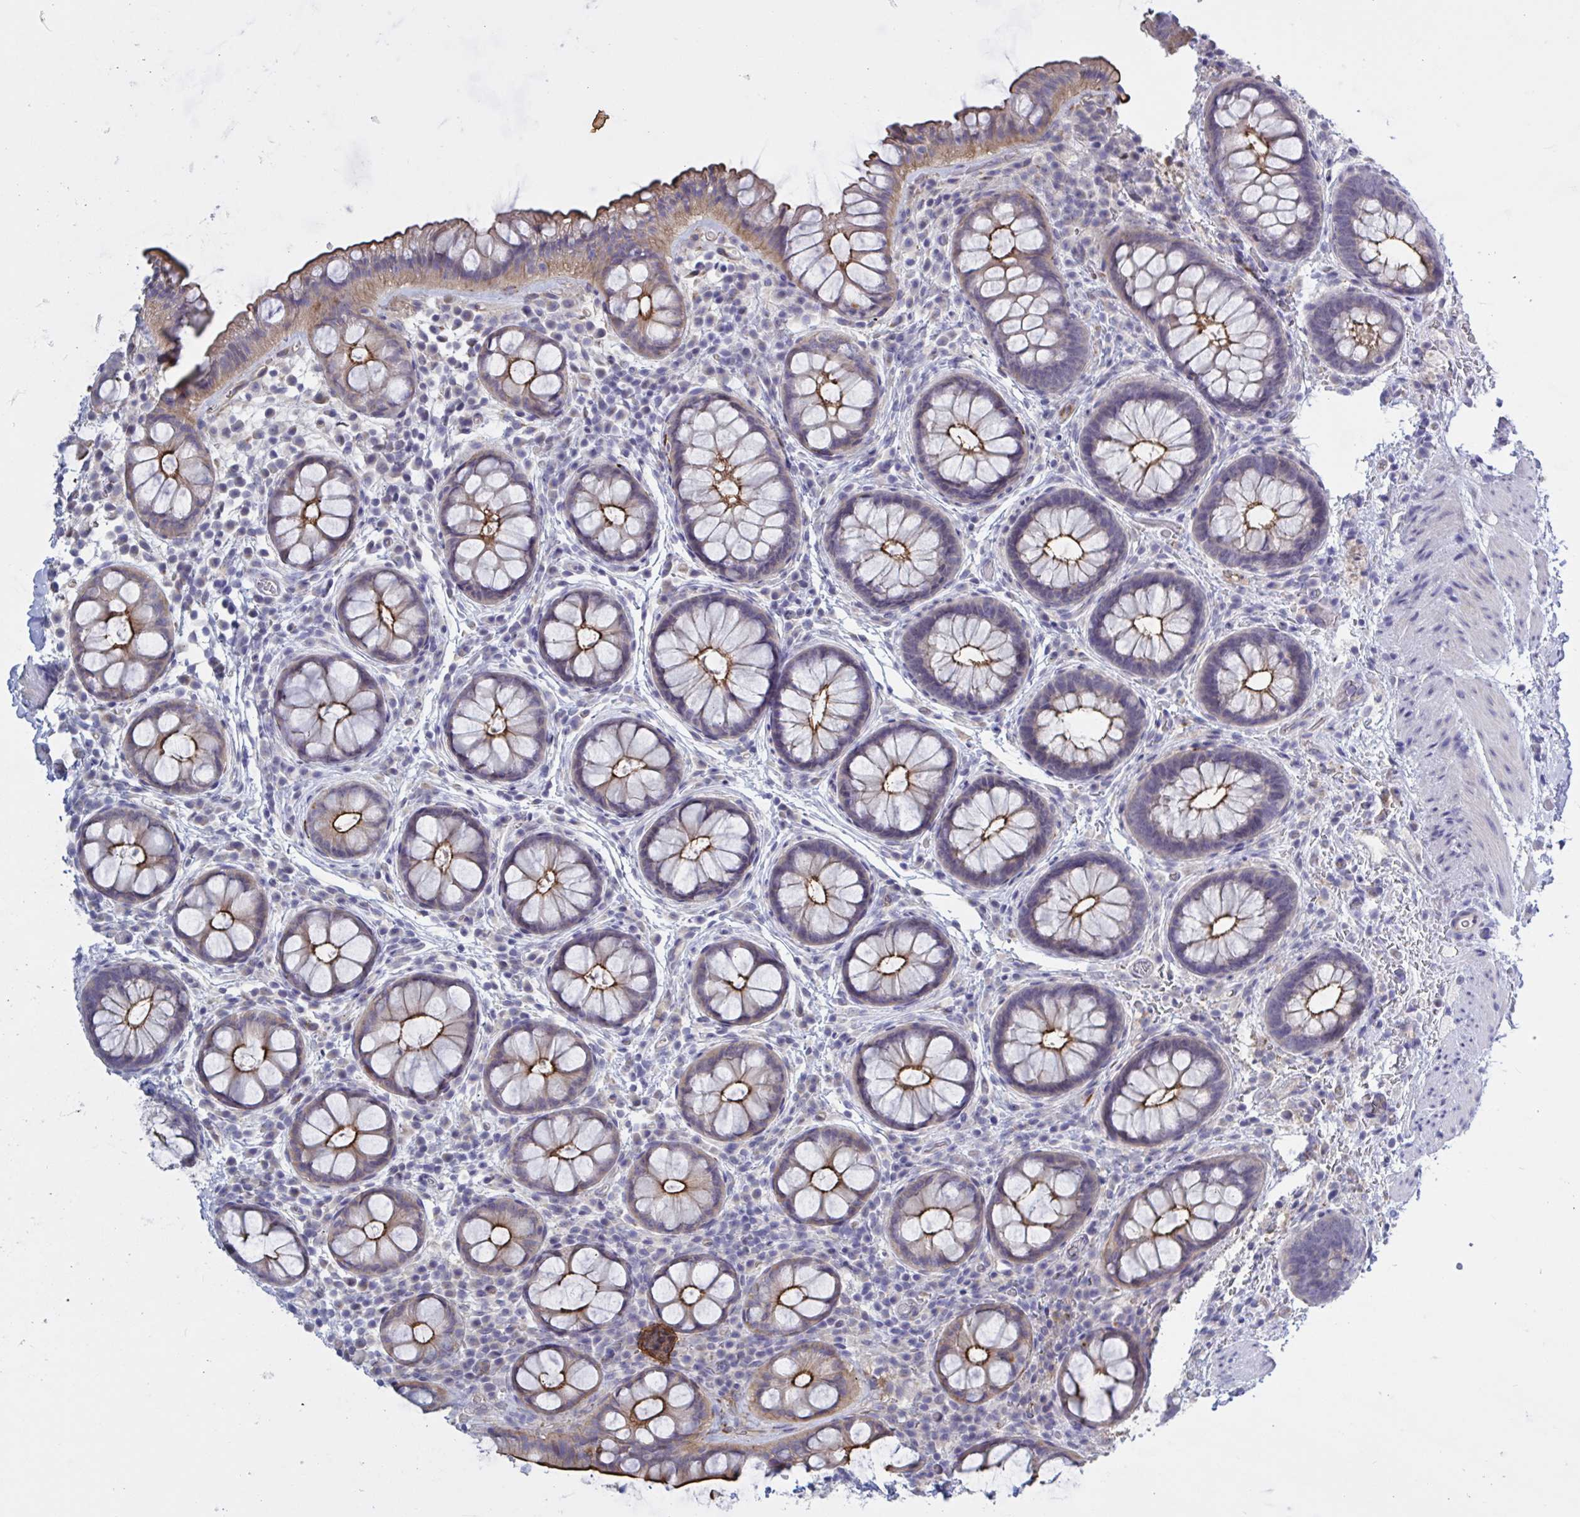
{"staining": {"intensity": "strong", "quantity": "25%-75%", "location": "cytoplasmic/membranous"}, "tissue": "rectum", "cell_type": "Glandular cells", "image_type": "normal", "snomed": [{"axis": "morphology", "description": "Normal tissue, NOS"}, {"axis": "topography", "description": "Rectum"}], "caption": "Immunohistochemical staining of benign human rectum displays strong cytoplasmic/membranous protein expression in about 25%-75% of glandular cells. The protein is stained brown, and the nuclei are stained in blue (DAB (3,3'-diaminobenzidine) IHC with brightfield microscopy, high magnification).", "gene": "ST14", "patient": {"sex": "female", "age": 69}}